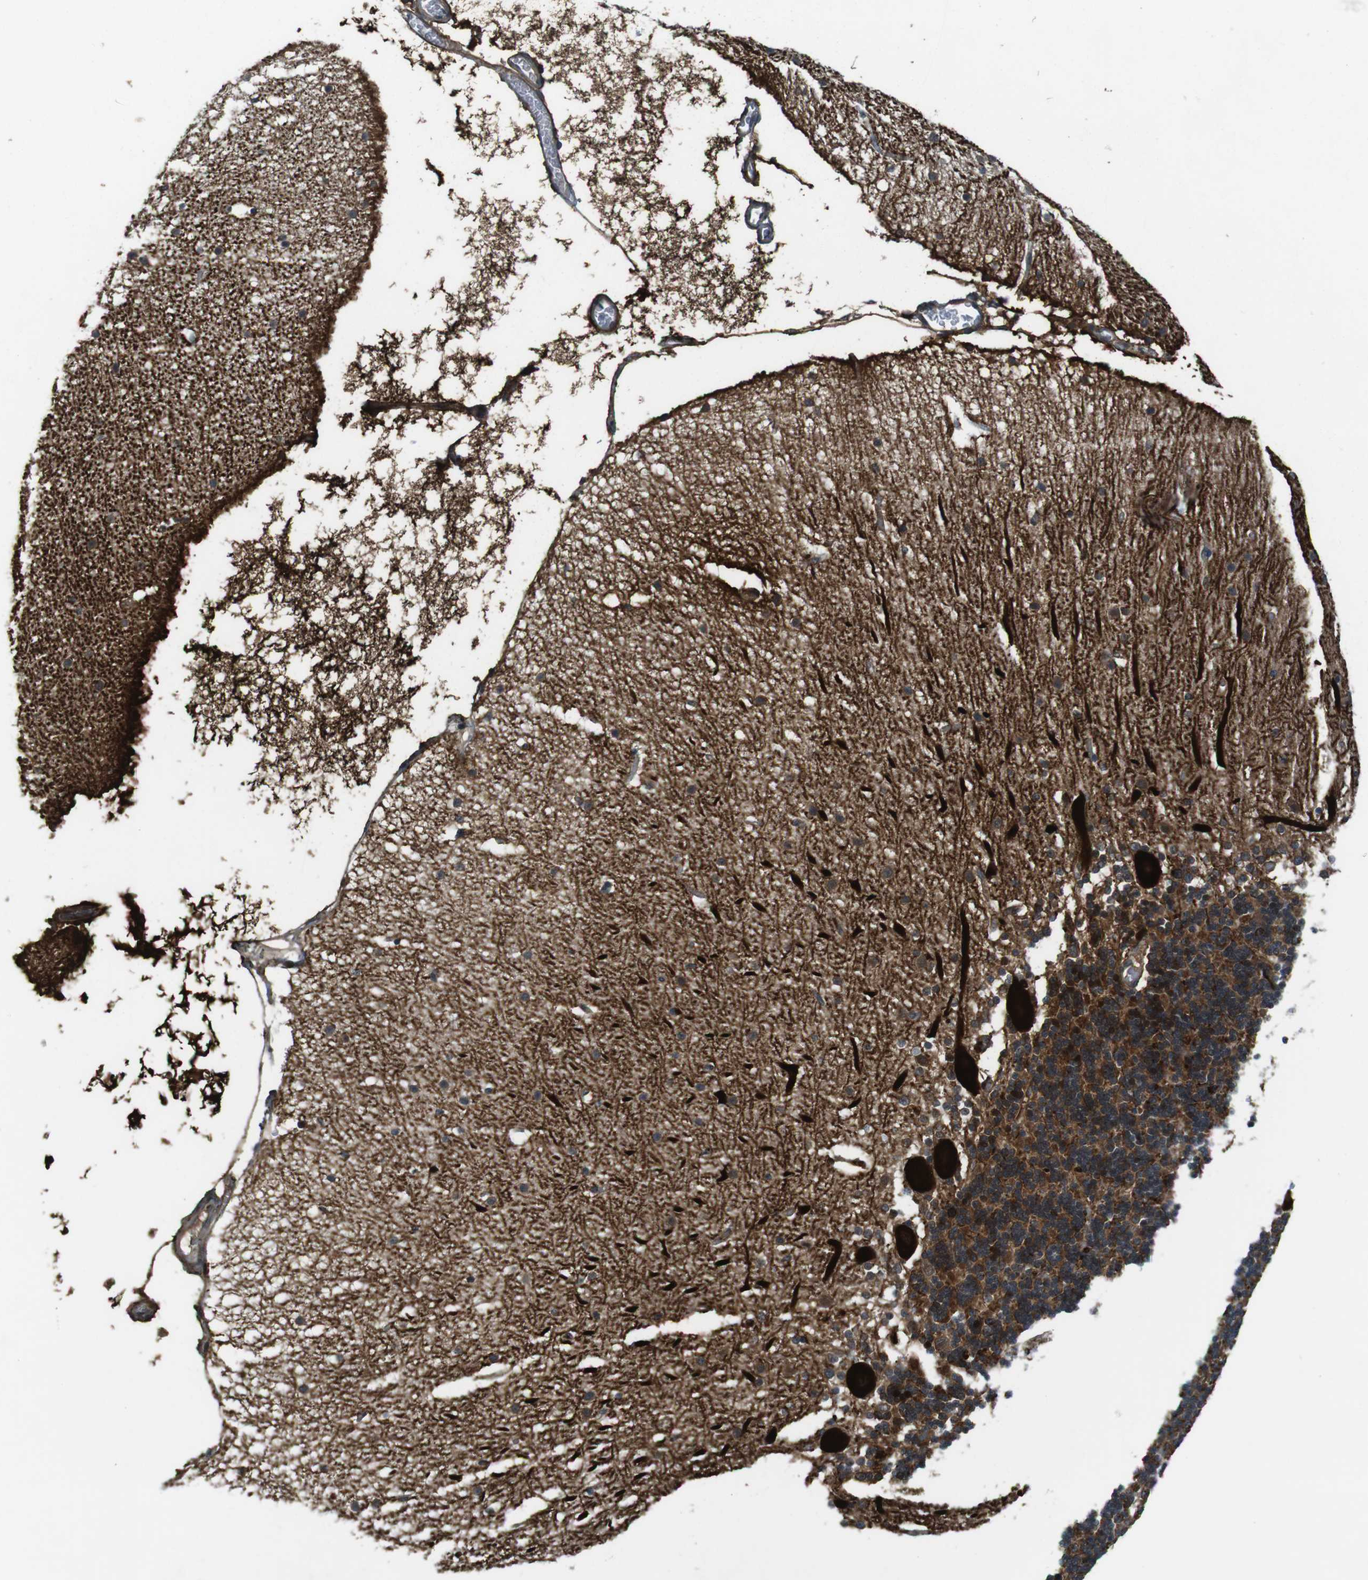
{"staining": {"intensity": "moderate", "quantity": ">75%", "location": "cytoplasmic/membranous"}, "tissue": "cerebellum", "cell_type": "Cells in granular layer", "image_type": "normal", "snomed": [{"axis": "morphology", "description": "Normal tissue, NOS"}, {"axis": "topography", "description": "Cerebellum"}], "caption": "Protein staining of unremarkable cerebellum displays moderate cytoplasmic/membranous staining in approximately >75% of cells in granular layer.", "gene": "MAPKAPK5", "patient": {"sex": "female", "age": 54}}